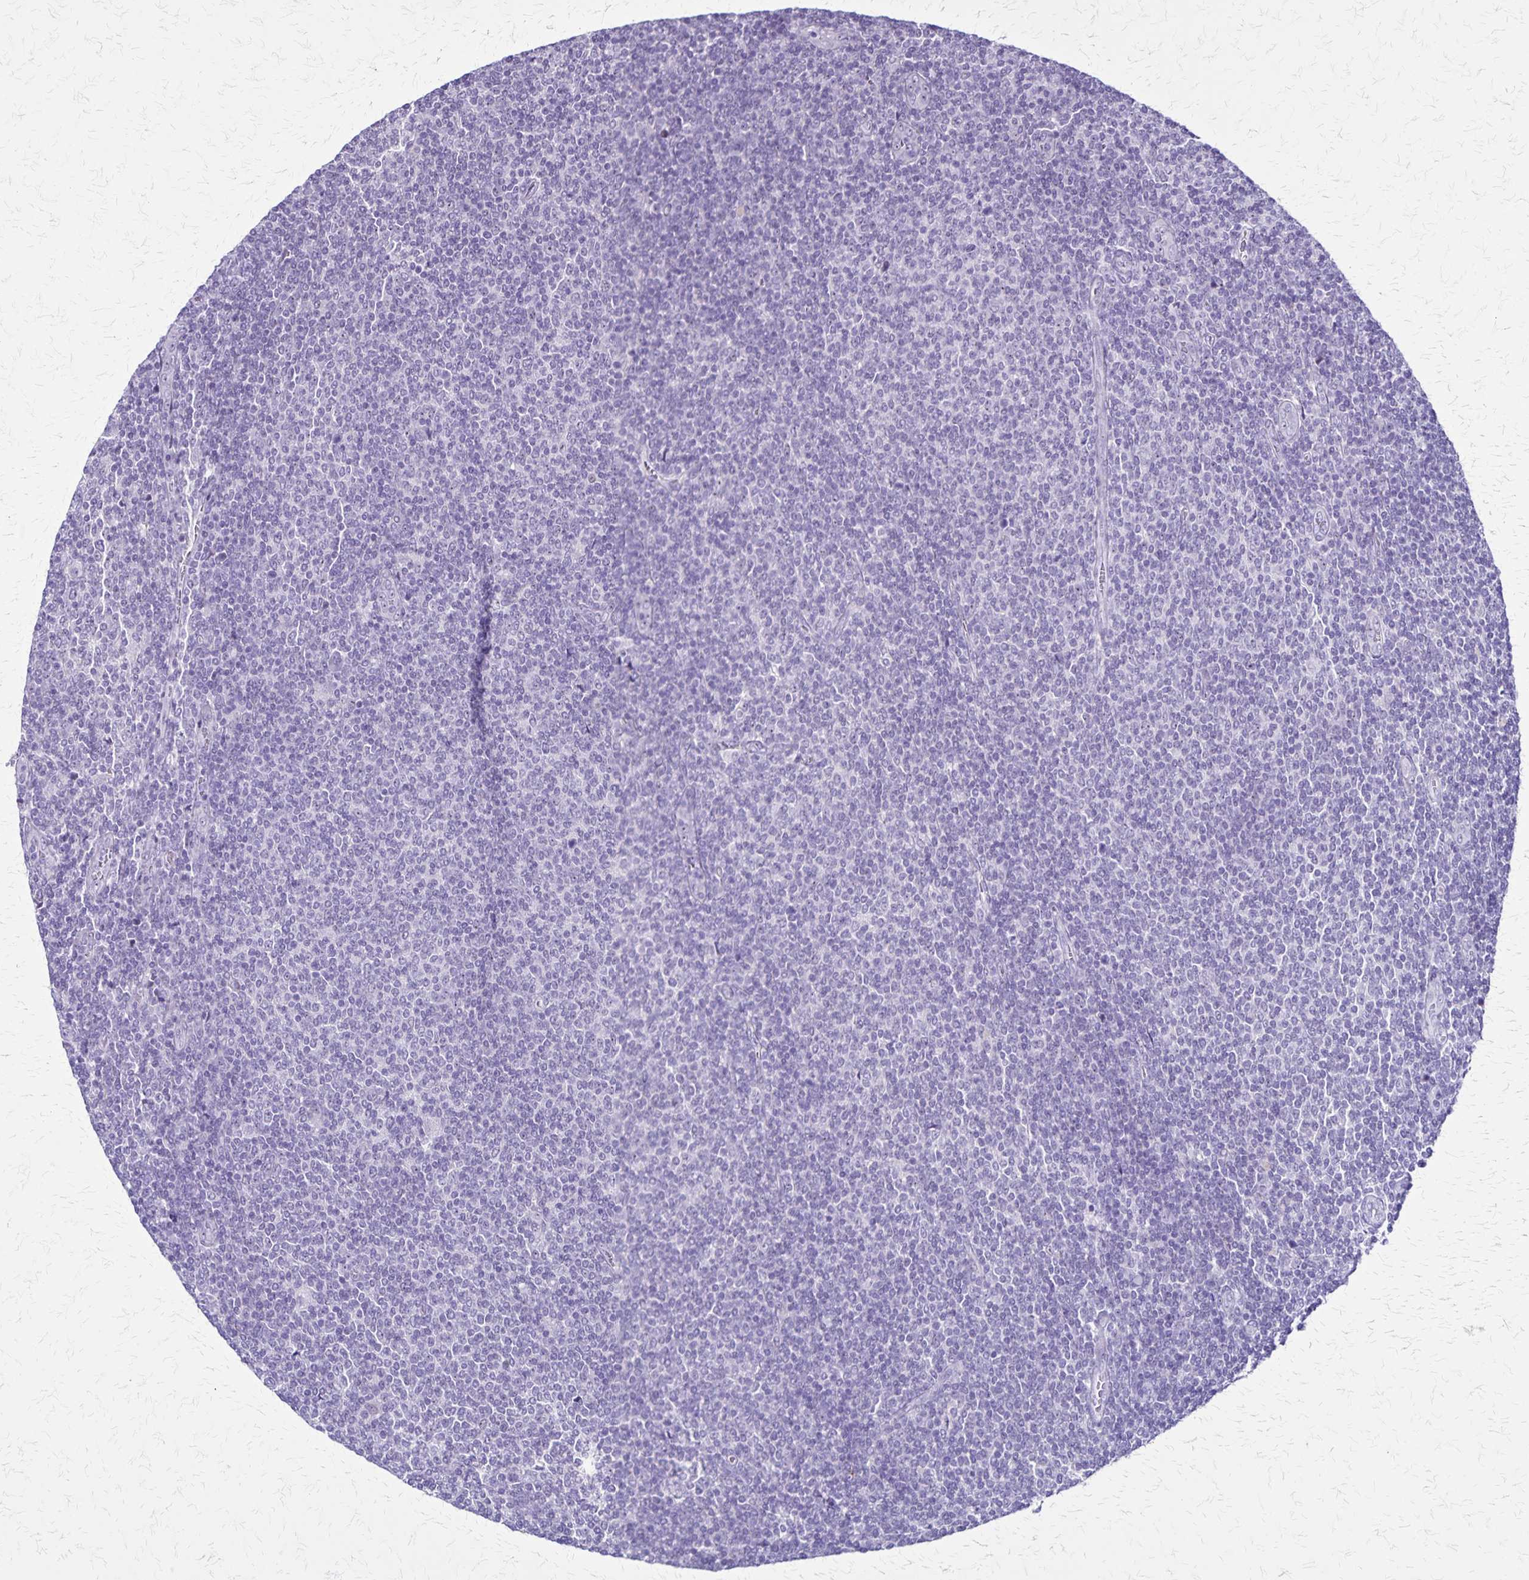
{"staining": {"intensity": "negative", "quantity": "none", "location": "none"}, "tissue": "lymphoma", "cell_type": "Tumor cells", "image_type": "cancer", "snomed": [{"axis": "morphology", "description": "Malignant lymphoma, non-Hodgkin's type, Low grade"}, {"axis": "topography", "description": "Lymph node"}], "caption": "Low-grade malignant lymphoma, non-Hodgkin's type stained for a protein using immunohistochemistry (IHC) exhibits no expression tumor cells.", "gene": "OR51B5", "patient": {"sex": "male", "age": 52}}